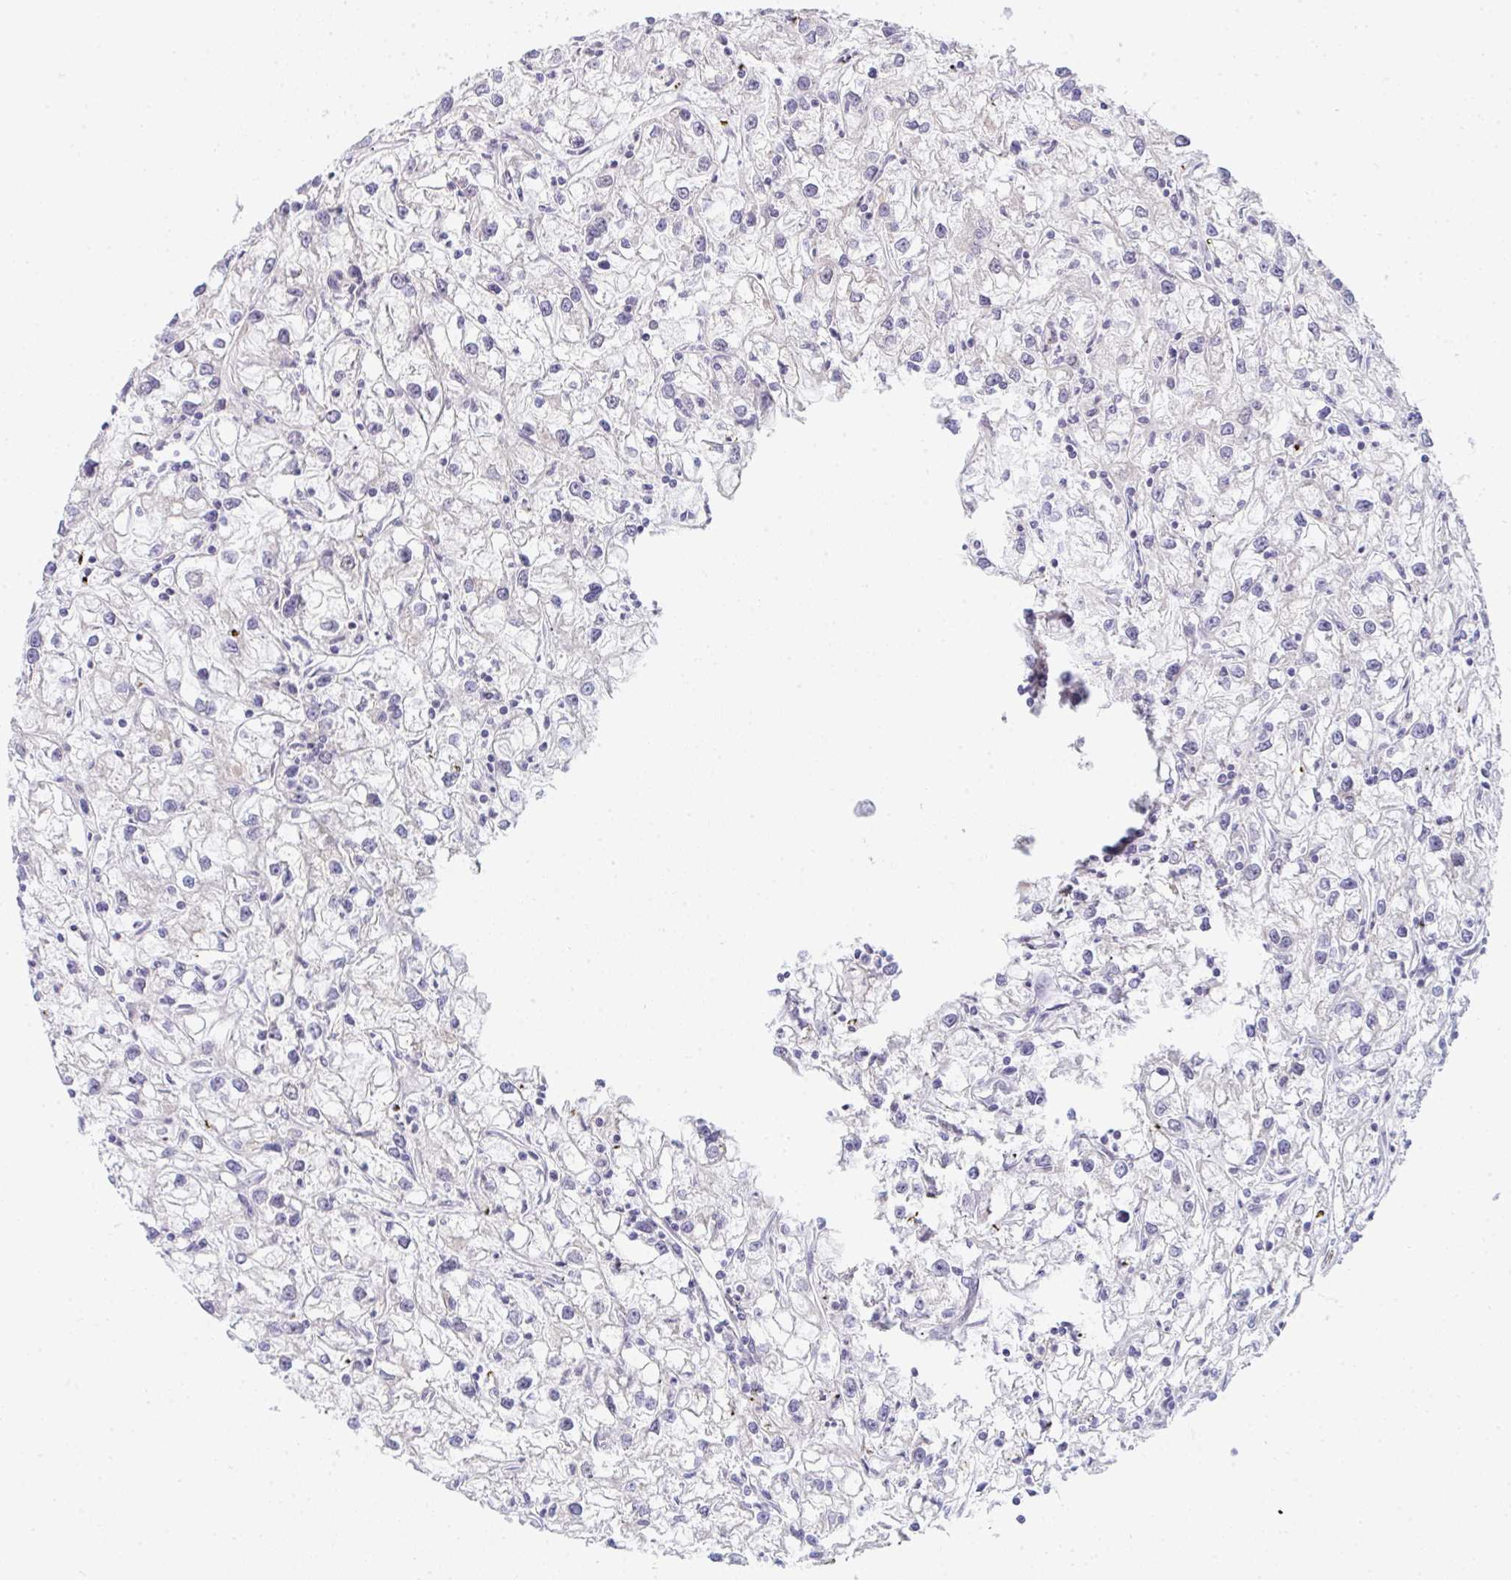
{"staining": {"intensity": "negative", "quantity": "none", "location": "none"}, "tissue": "renal cancer", "cell_type": "Tumor cells", "image_type": "cancer", "snomed": [{"axis": "morphology", "description": "Adenocarcinoma, NOS"}, {"axis": "topography", "description": "Kidney"}], "caption": "Tumor cells show no significant positivity in renal adenocarcinoma.", "gene": "GINS2", "patient": {"sex": "female", "age": 59}}